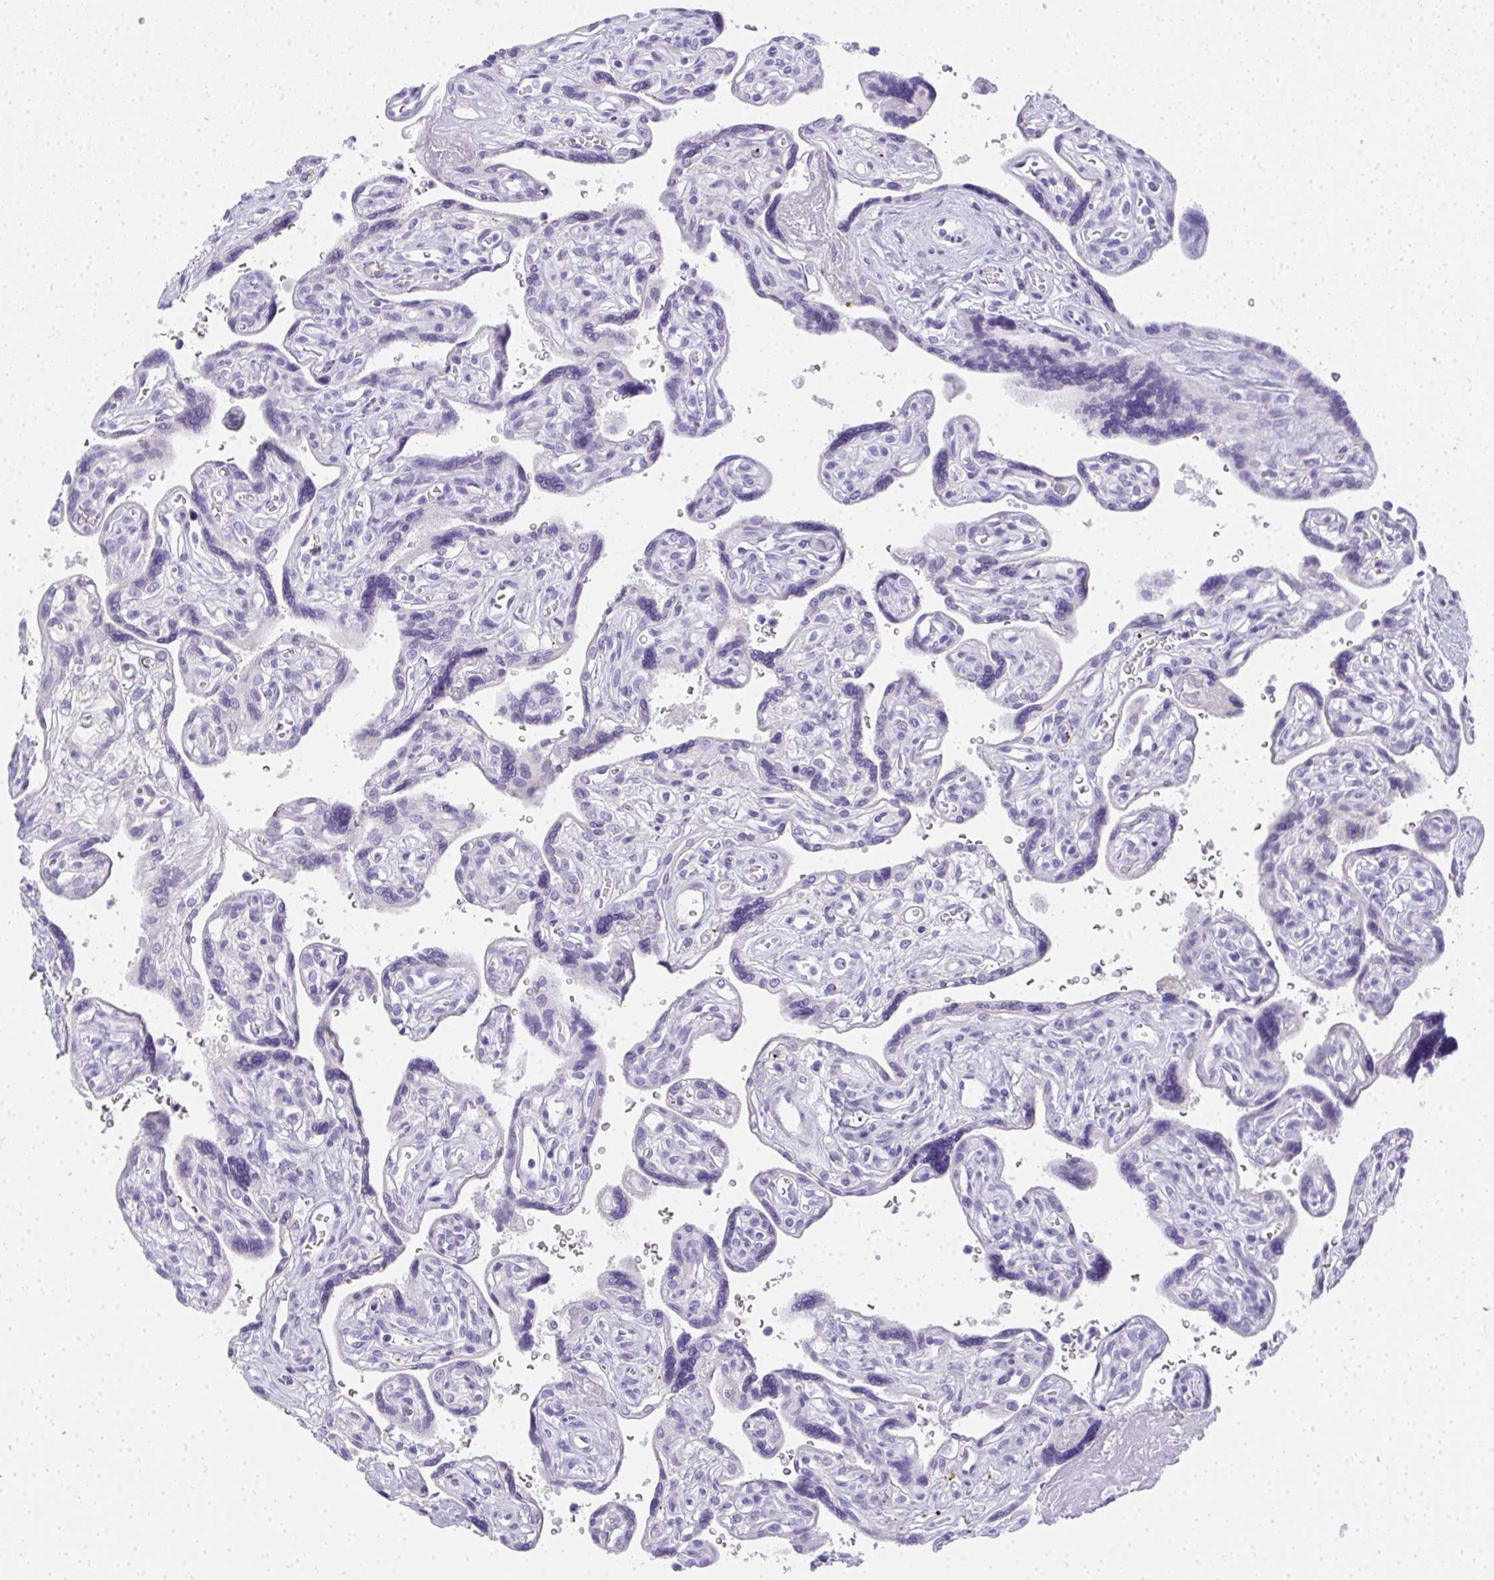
{"staining": {"intensity": "negative", "quantity": "none", "location": "none"}, "tissue": "placenta", "cell_type": "Decidual cells", "image_type": "normal", "snomed": [{"axis": "morphology", "description": "Normal tissue, NOS"}, {"axis": "topography", "description": "Placenta"}], "caption": "IHC of benign human placenta demonstrates no positivity in decidual cells. (DAB (3,3'-diaminobenzidine) IHC, high magnification).", "gene": "ZSWIM3", "patient": {"sex": "female", "age": 39}}